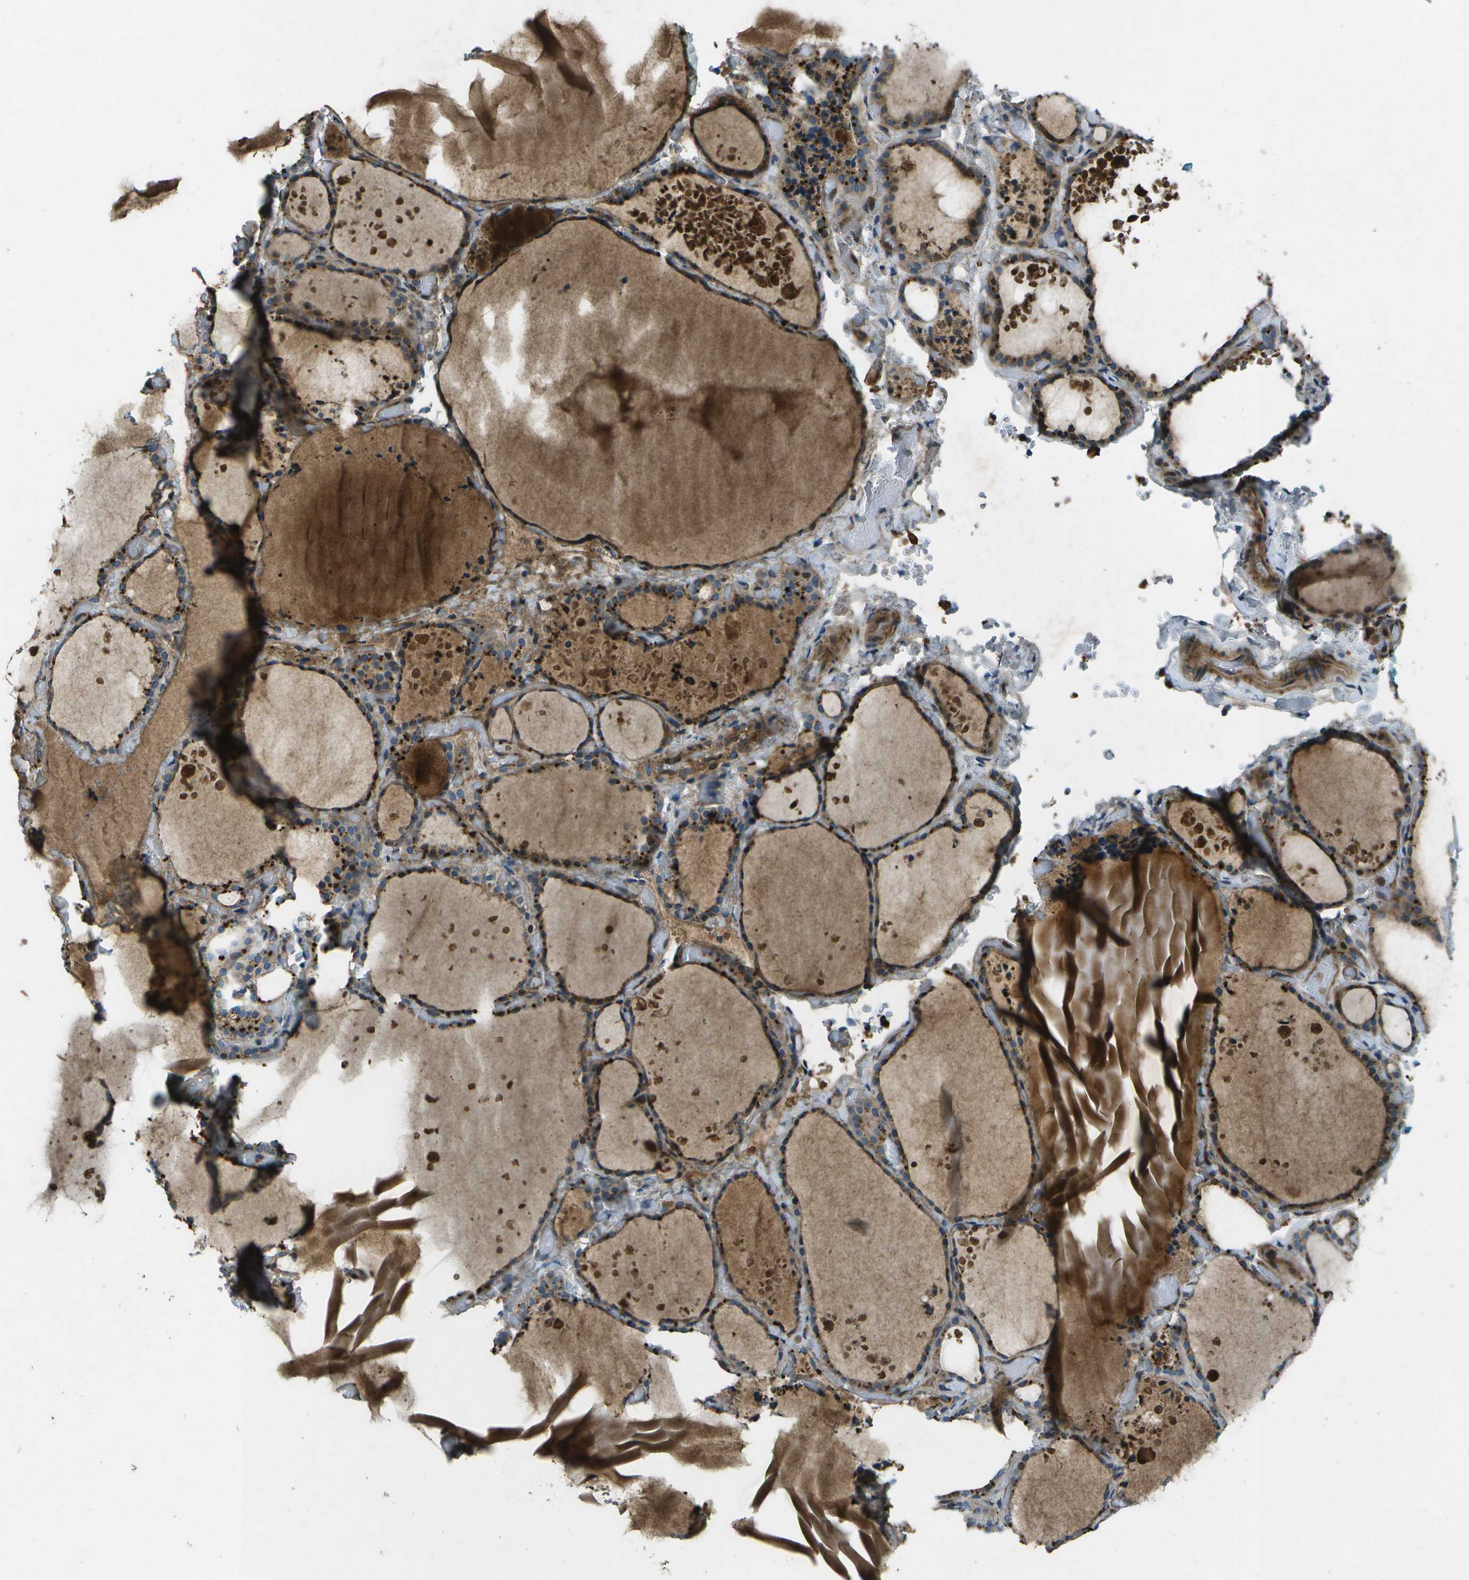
{"staining": {"intensity": "moderate", "quantity": "25%-75%", "location": "cytoplasmic/membranous"}, "tissue": "thyroid gland", "cell_type": "Glandular cells", "image_type": "normal", "snomed": [{"axis": "morphology", "description": "Normal tissue, NOS"}, {"axis": "topography", "description": "Thyroid gland"}], "caption": "IHC of benign thyroid gland demonstrates medium levels of moderate cytoplasmic/membranous positivity in approximately 25%-75% of glandular cells.", "gene": "PXYLP1", "patient": {"sex": "female", "age": 44}}